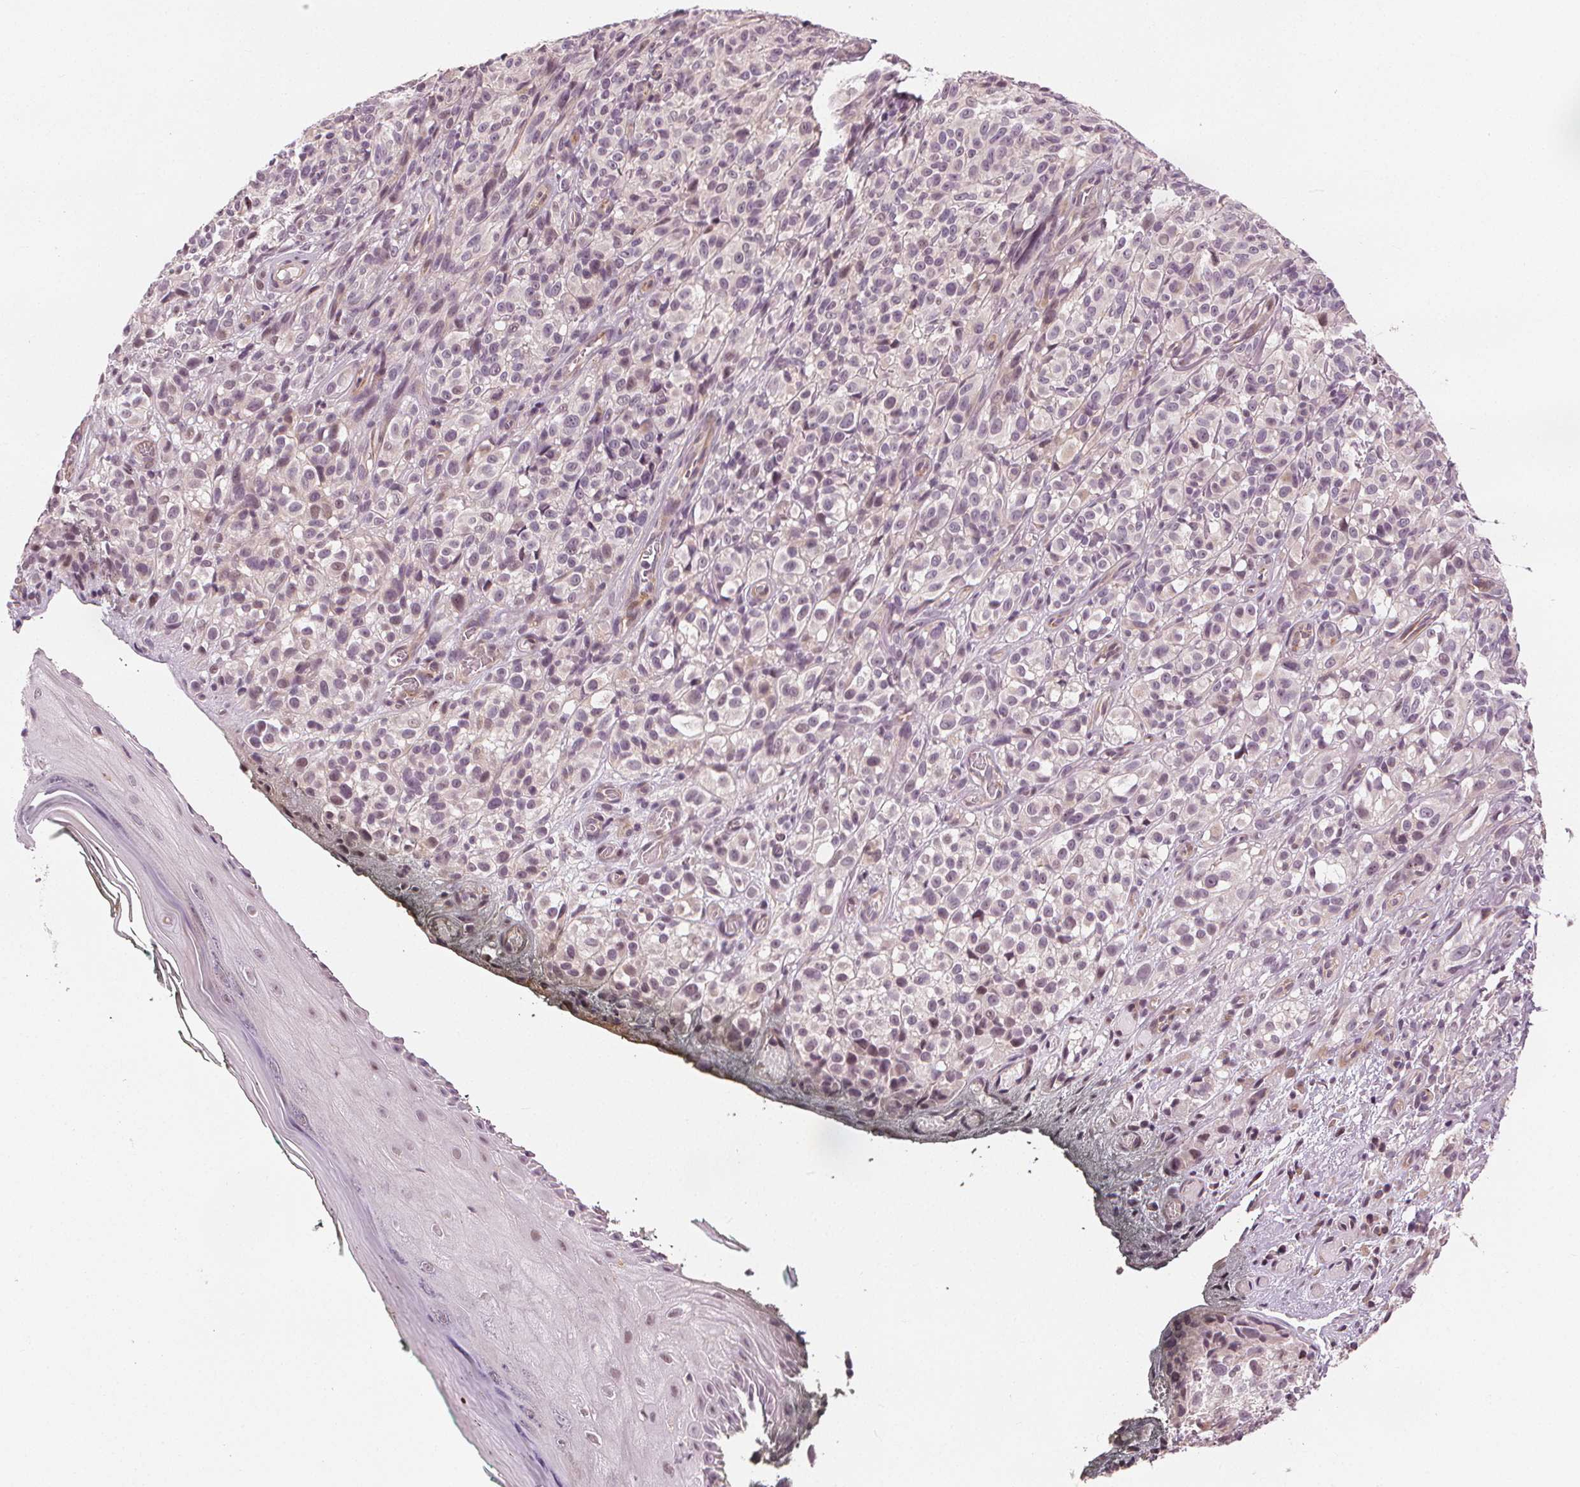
{"staining": {"intensity": "negative", "quantity": "none", "location": "none"}, "tissue": "melanoma", "cell_type": "Tumor cells", "image_type": "cancer", "snomed": [{"axis": "morphology", "description": "Malignant melanoma, NOS"}, {"axis": "topography", "description": "Skin"}], "caption": "DAB (3,3'-diaminobenzidine) immunohistochemical staining of melanoma reveals no significant expression in tumor cells.", "gene": "SLC34A1", "patient": {"sex": "female", "age": 85}}